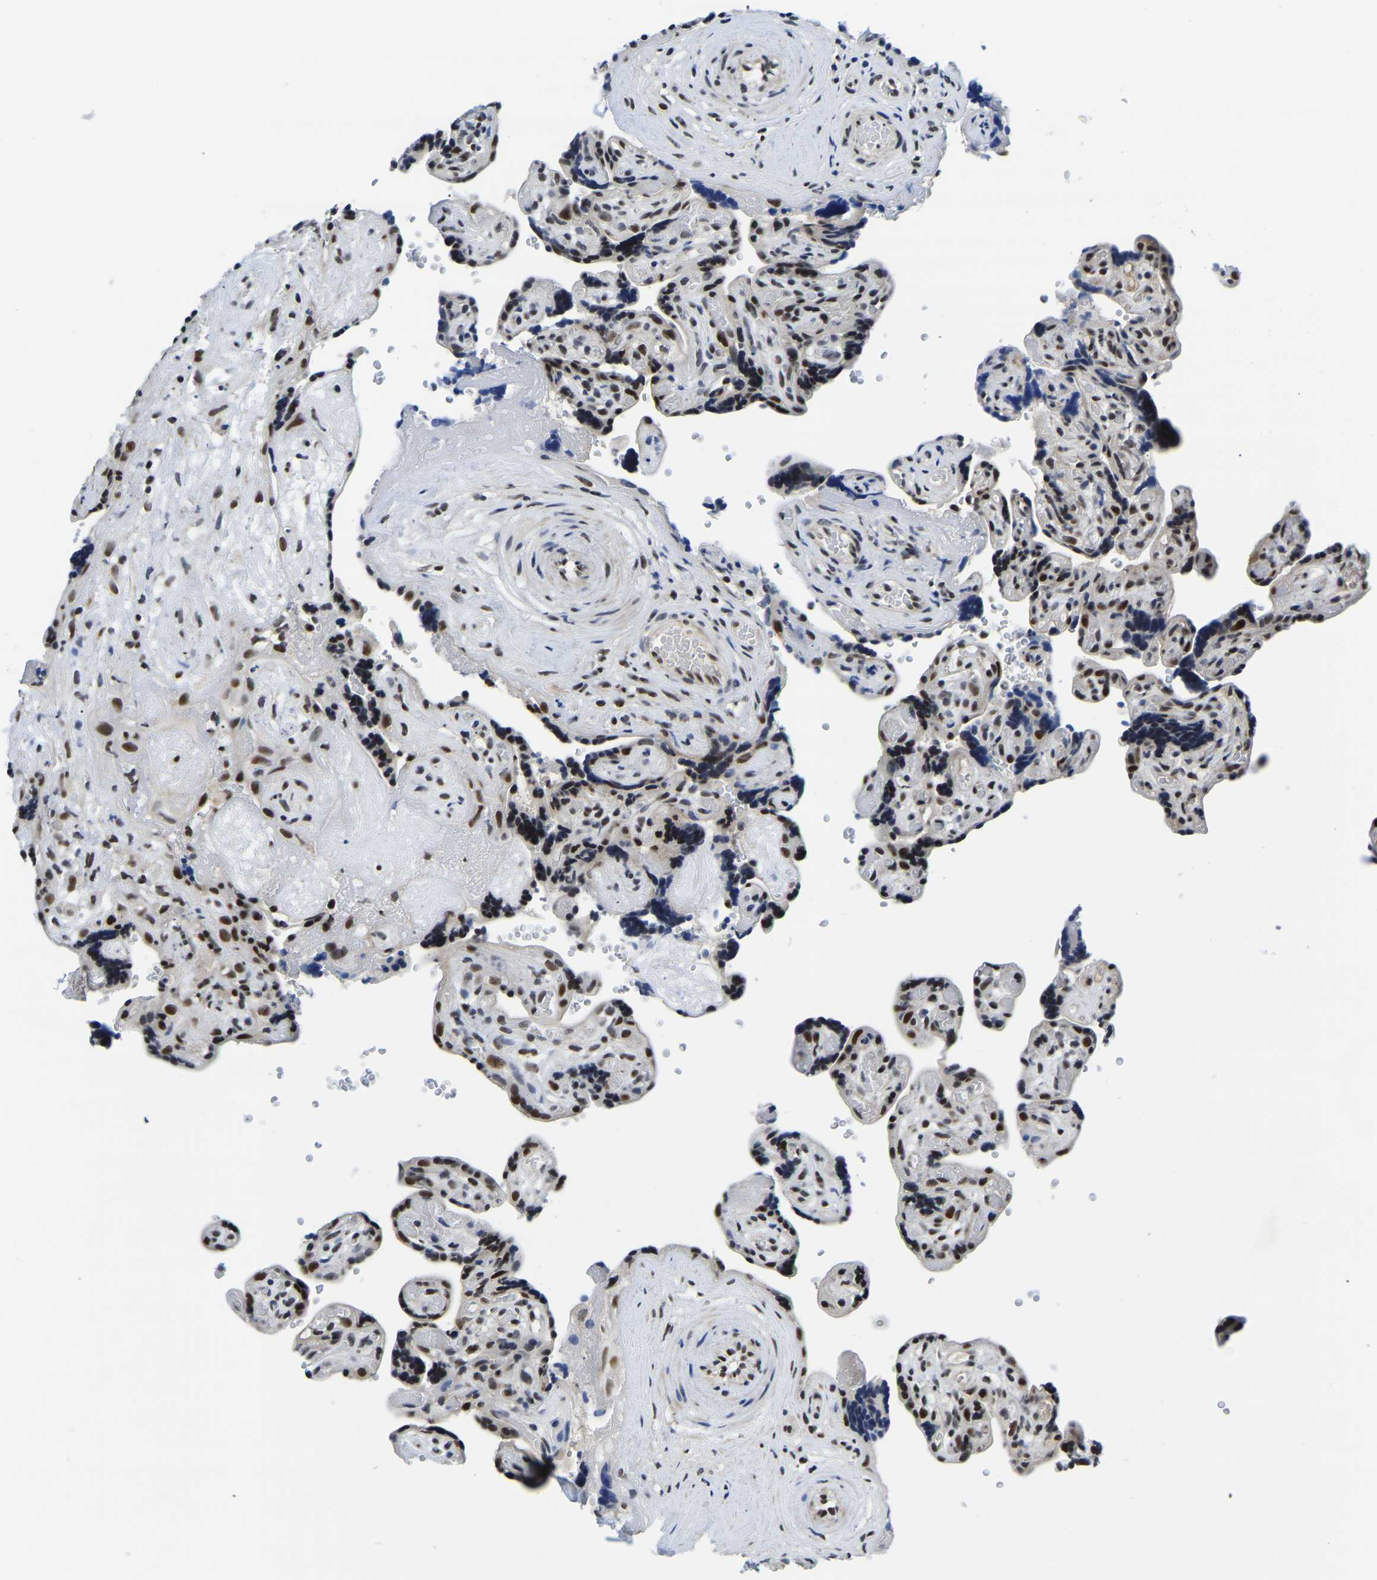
{"staining": {"intensity": "negative", "quantity": "none", "location": "none"}, "tissue": "placenta", "cell_type": "Decidual cells", "image_type": "normal", "snomed": [{"axis": "morphology", "description": "Normal tissue, NOS"}, {"axis": "topography", "description": "Placenta"}], "caption": "IHC image of benign placenta stained for a protein (brown), which shows no expression in decidual cells.", "gene": "POLDIP3", "patient": {"sex": "female", "age": 30}}